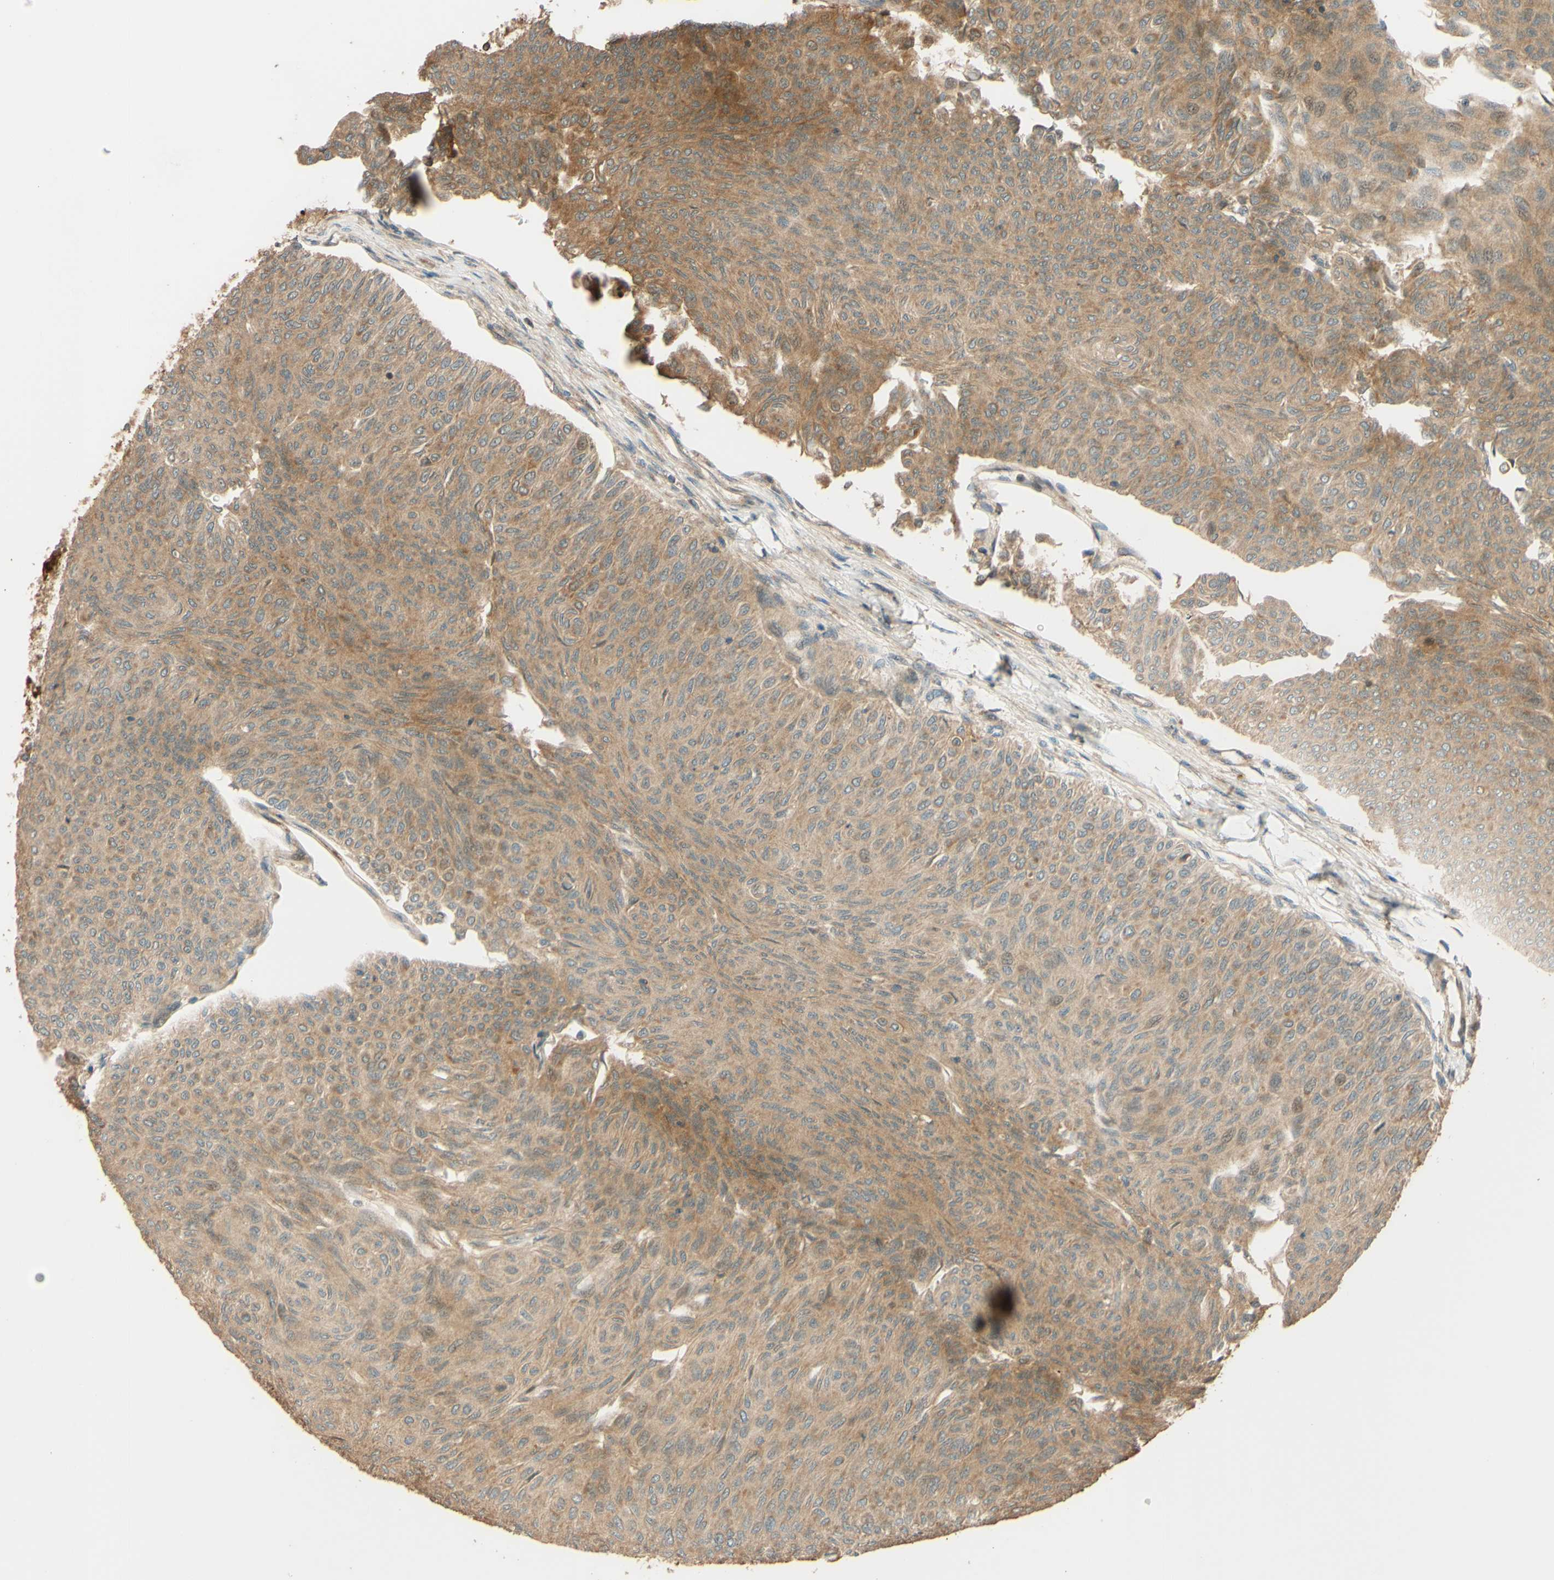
{"staining": {"intensity": "moderate", "quantity": ">75%", "location": "cytoplasmic/membranous"}, "tissue": "urothelial cancer", "cell_type": "Tumor cells", "image_type": "cancer", "snomed": [{"axis": "morphology", "description": "Urothelial carcinoma, Low grade"}, {"axis": "topography", "description": "Urinary bladder"}], "caption": "Low-grade urothelial carcinoma stained with a protein marker demonstrates moderate staining in tumor cells.", "gene": "RNF19A", "patient": {"sex": "male", "age": 78}}